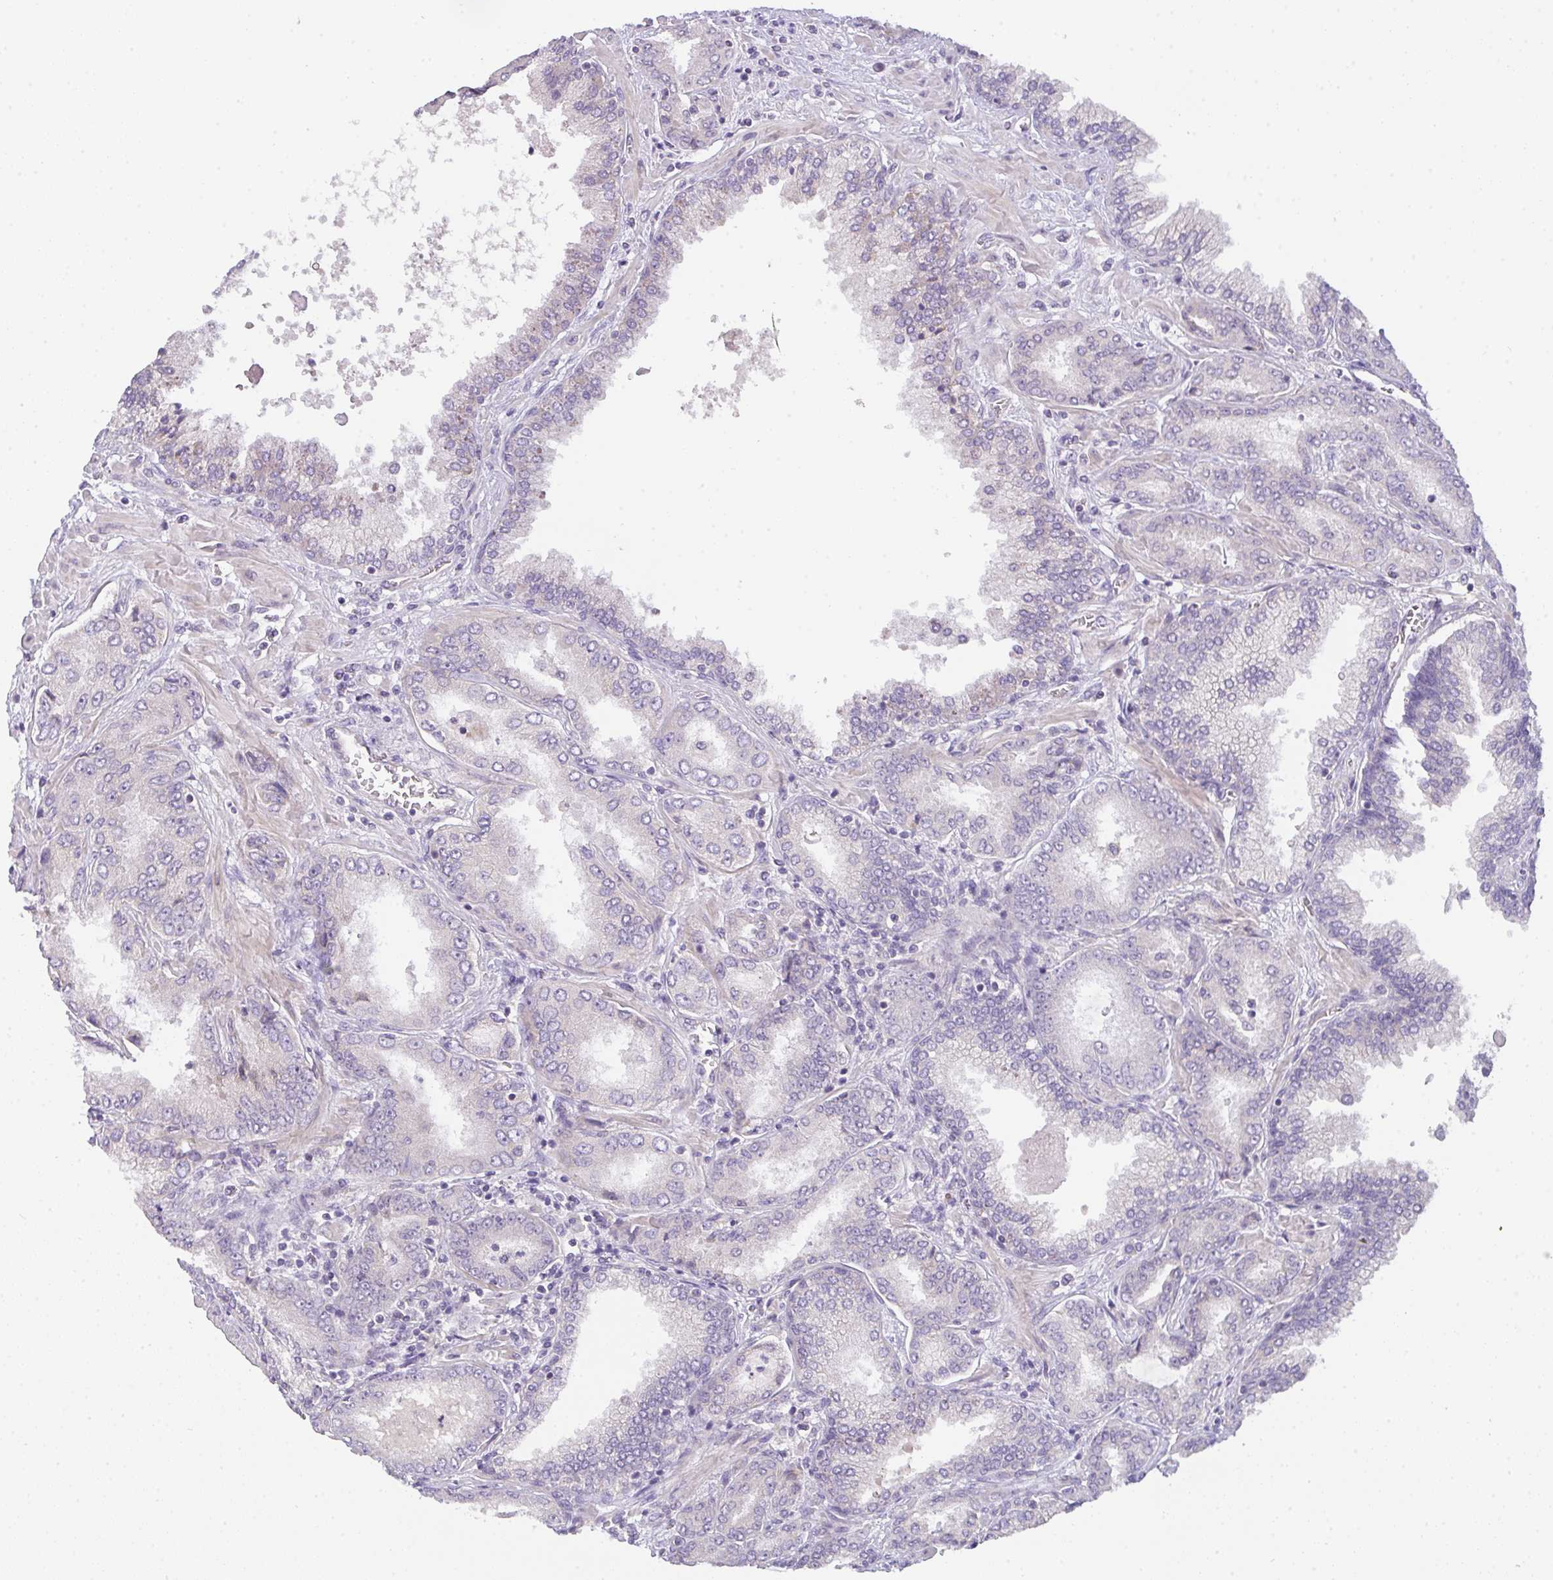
{"staining": {"intensity": "negative", "quantity": "none", "location": "none"}, "tissue": "prostate cancer", "cell_type": "Tumor cells", "image_type": "cancer", "snomed": [{"axis": "morphology", "description": "Adenocarcinoma, High grade"}, {"axis": "topography", "description": "Prostate"}], "caption": "Protein analysis of adenocarcinoma (high-grade) (prostate) displays no significant positivity in tumor cells.", "gene": "FILIP1", "patient": {"sex": "male", "age": 72}}